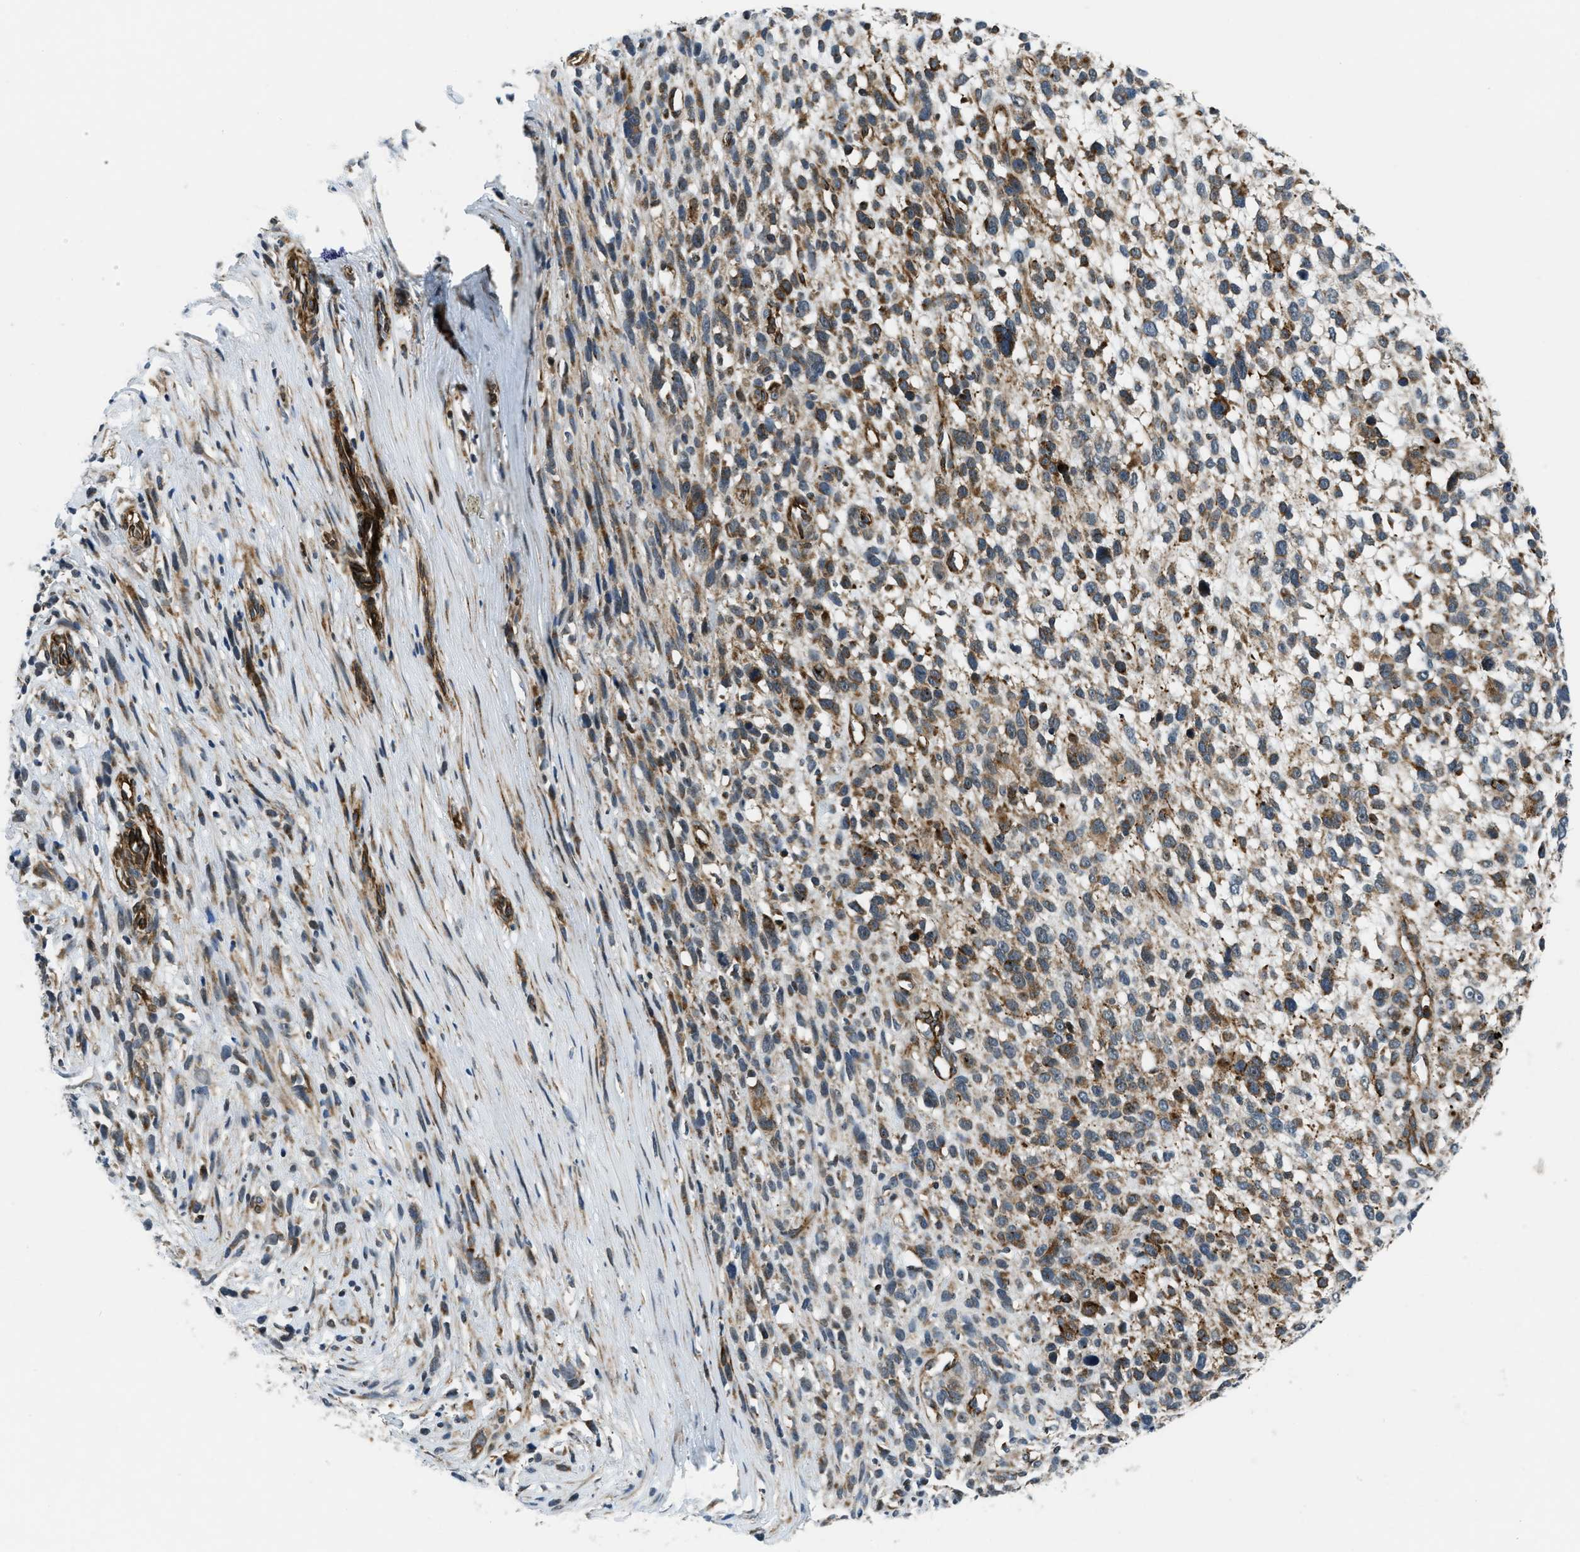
{"staining": {"intensity": "moderate", "quantity": "25%-75%", "location": "cytoplasmic/membranous"}, "tissue": "melanoma", "cell_type": "Tumor cells", "image_type": "cancer", "snomed": [{"axis": "morphology", "description": "Malignant melanoma, NOS"}, {"axis": "topography", "description": "Skin"}], "caption": "Brown immunohistochemical staining in human melanoma reveals moderate cytoplasmic/membranous staining in approximately 25%-75% of tumor cells. (Brightfield microscopy of DAB IHC at high magnification).", "gene": "GSDME", "patient": {"sex": "female", "age": 55}}